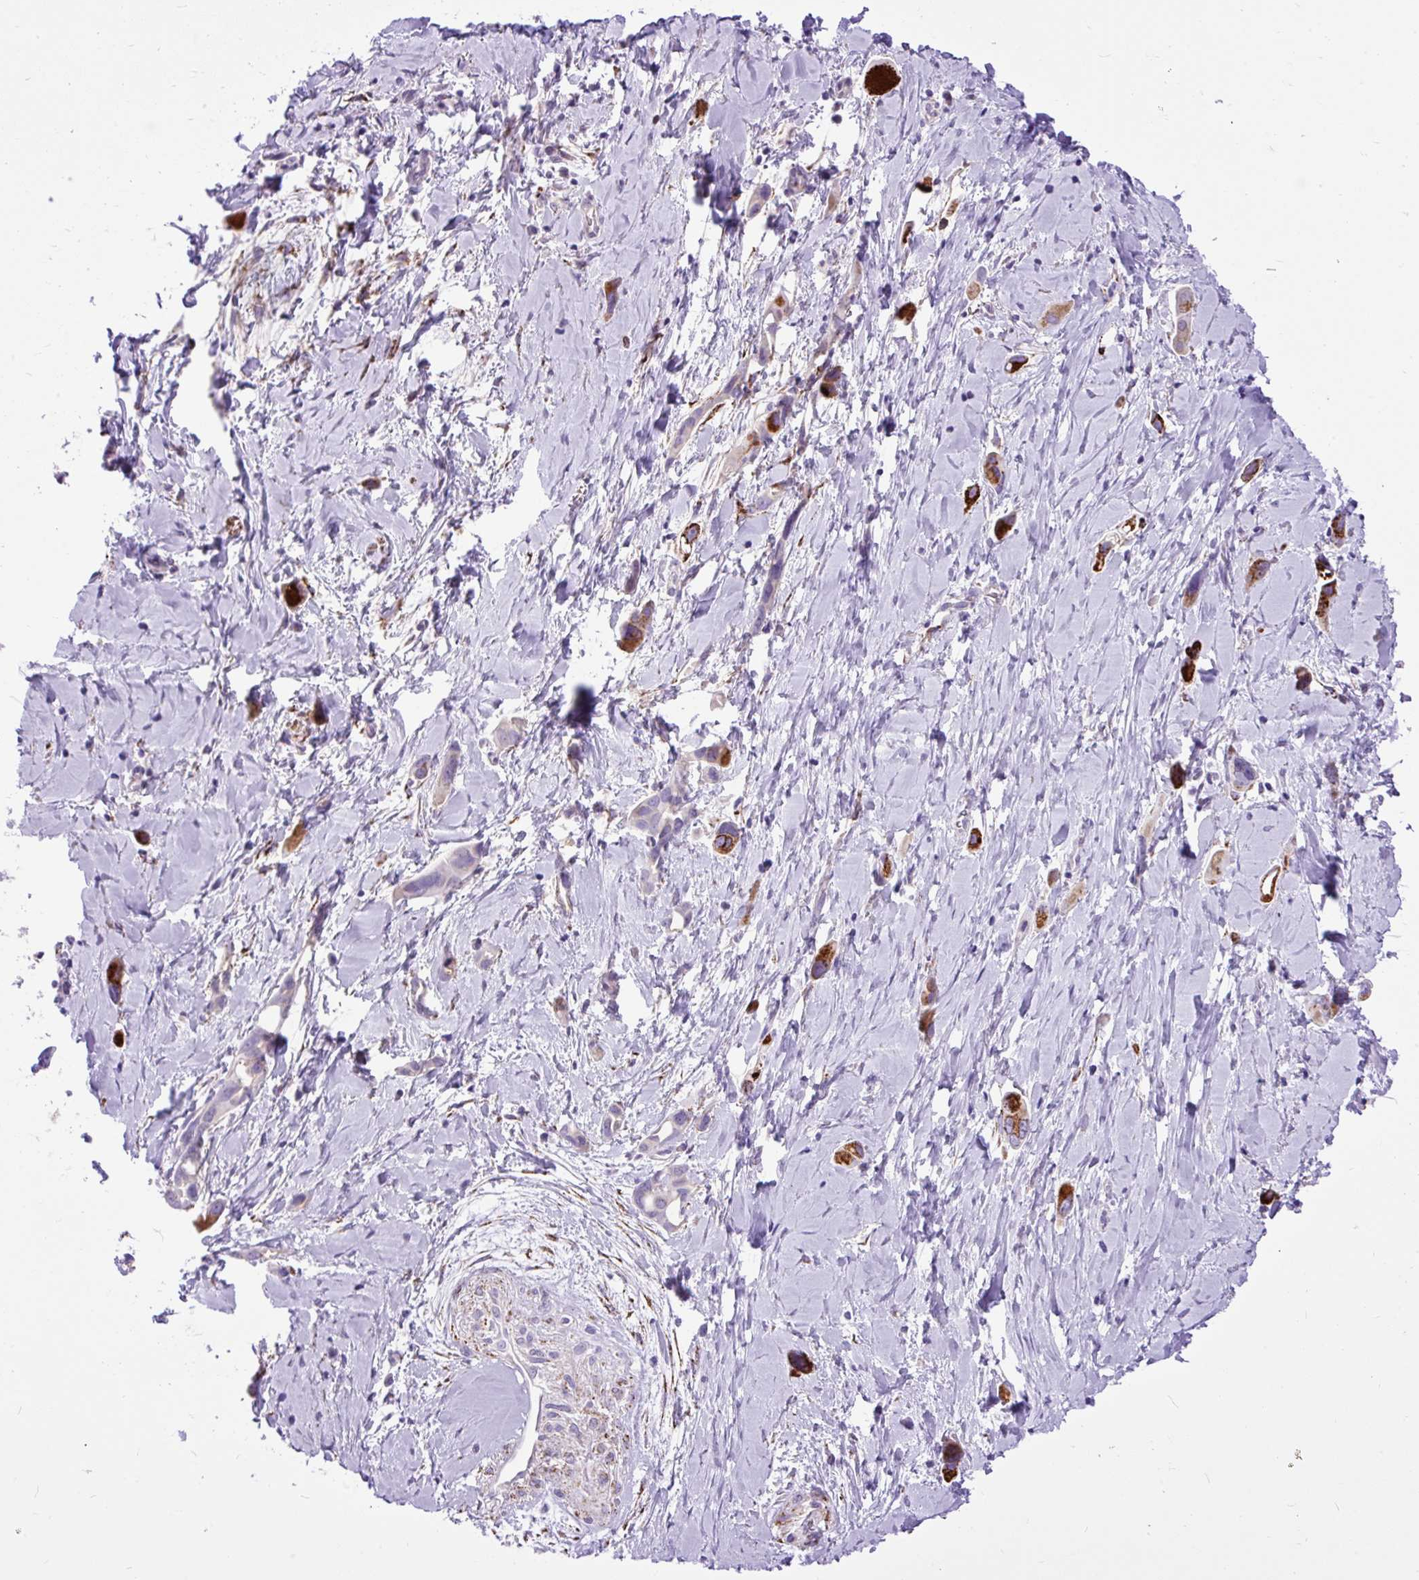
{"staining": {"intensity": "strong", "quantity": "25%-75%", "location": "cytoplasmic/membranous"}, "tissue": "lung cancer", "cell_type": "Tumor cells", "image_type": "cancer", "snomed": [{"axis": "morphology", "description": "Adenocarcinoma, NOS"}, {"axis": "topography", "description": "Lung"}], "caption": "Immunohistochemistry (DAB (3,3'-diaminobenzidine)) staining of human adenocarcinoma (lung) reveals strong cytoplasmic/membranous protein staining in about 25%-75% of tumor cells.", "gene": "ZNF256", "patient": {"sex": "male", "age": 76}}